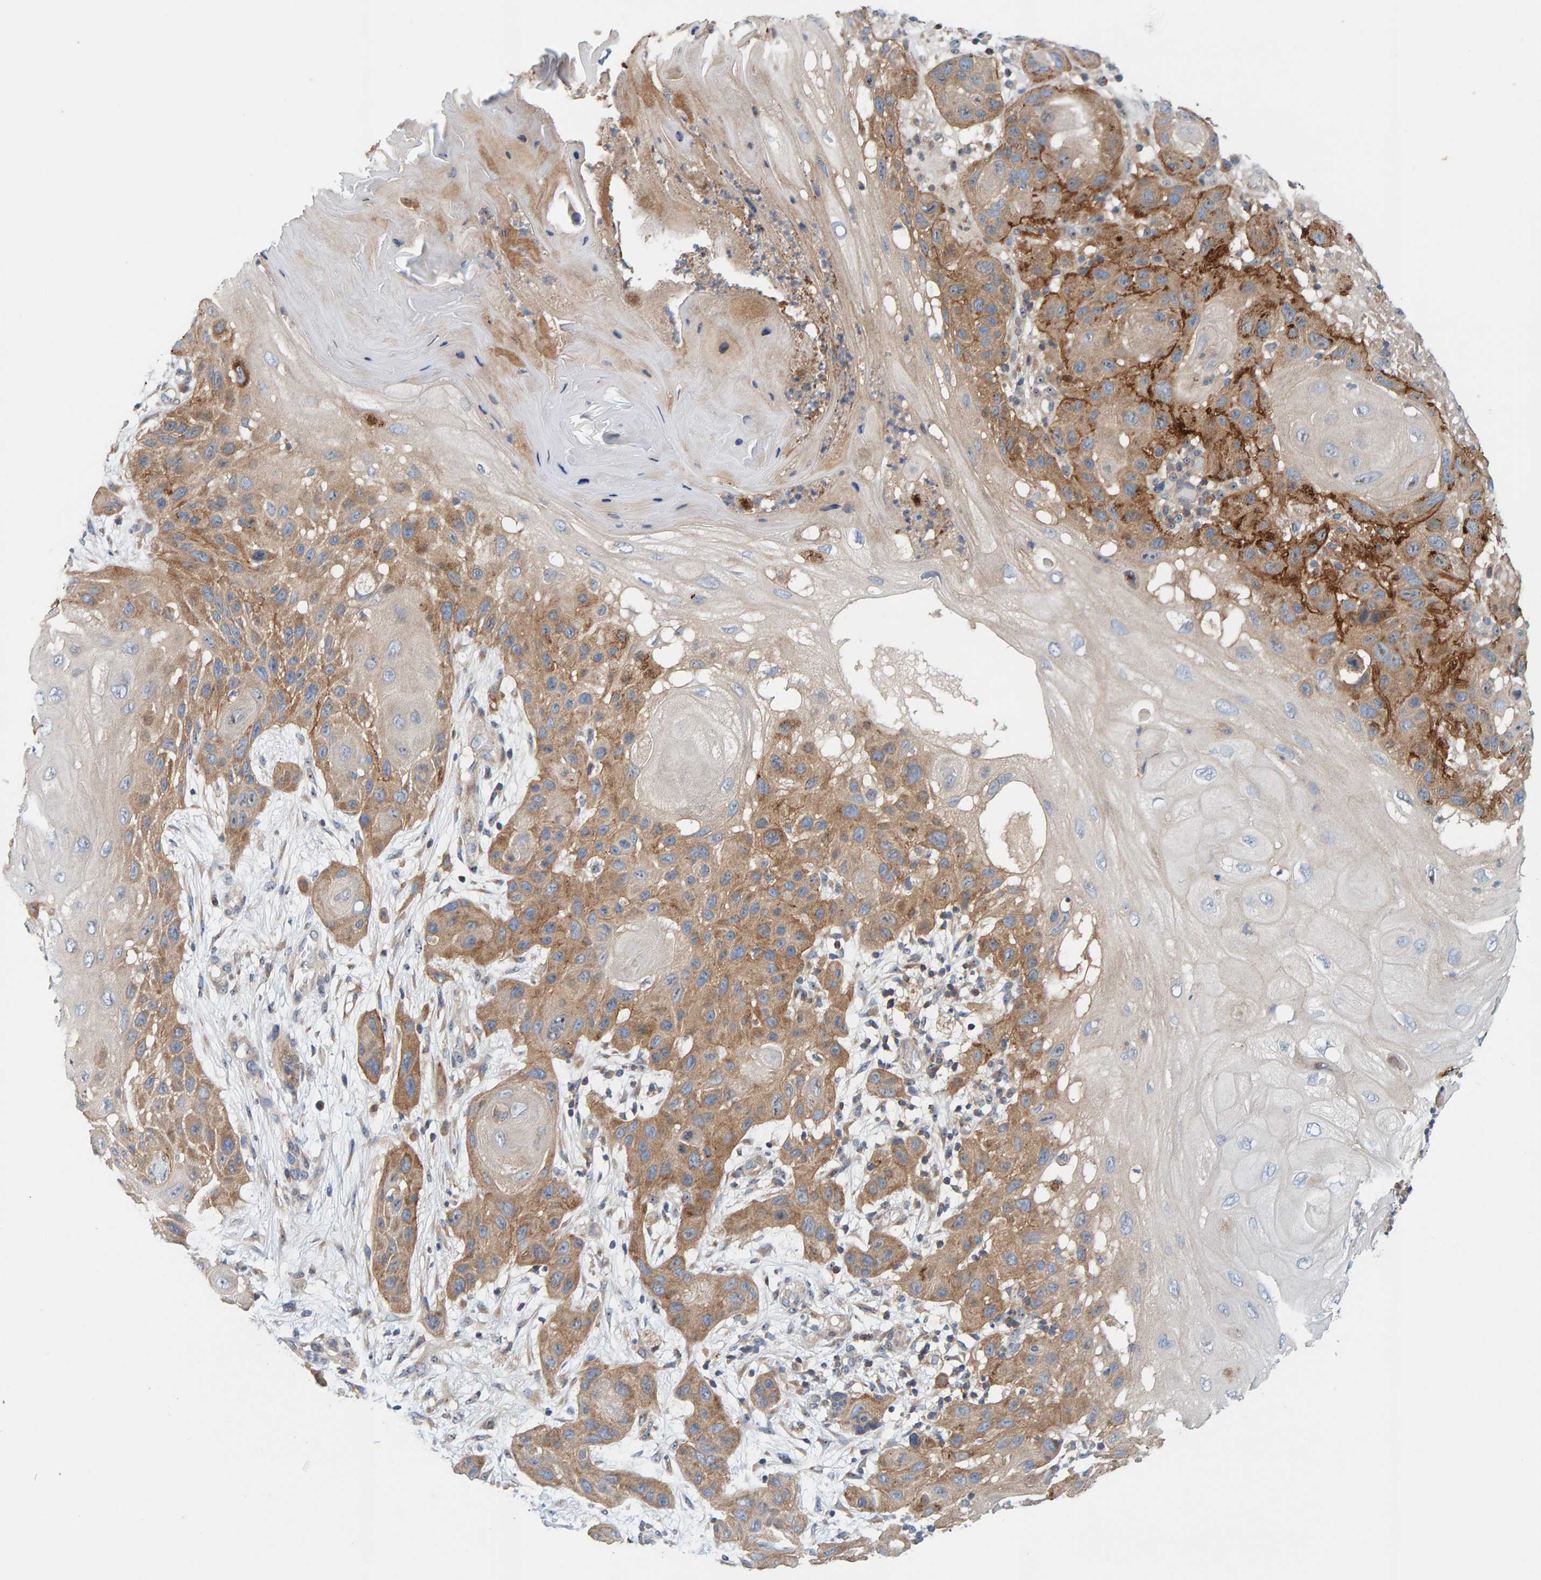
{"staining": {"intensity": "moderate", "quantity": "25%-75%", "location": "cytoplasmic/membranous"}, "tissue": "skin cancer", "cell_type": "Tumor cells", "image_type": "cancer", "snomed": [{"axis": "morphology", "description": "Squamous cell carcinoma, NOS"}, {"axis": "topography", "description": "Skin"}], "caption": "The photomicrograph reveals immunohistochemical staining of skin cancer (squamous cell carcinoma). There is moderate cytoplasmic/membranous staining is identified in approximately 25%-75% of tumor cells. Nuclei are stained in blue.", "gene": "CCM2", "patient": {"sex": "female", "age": 96}}